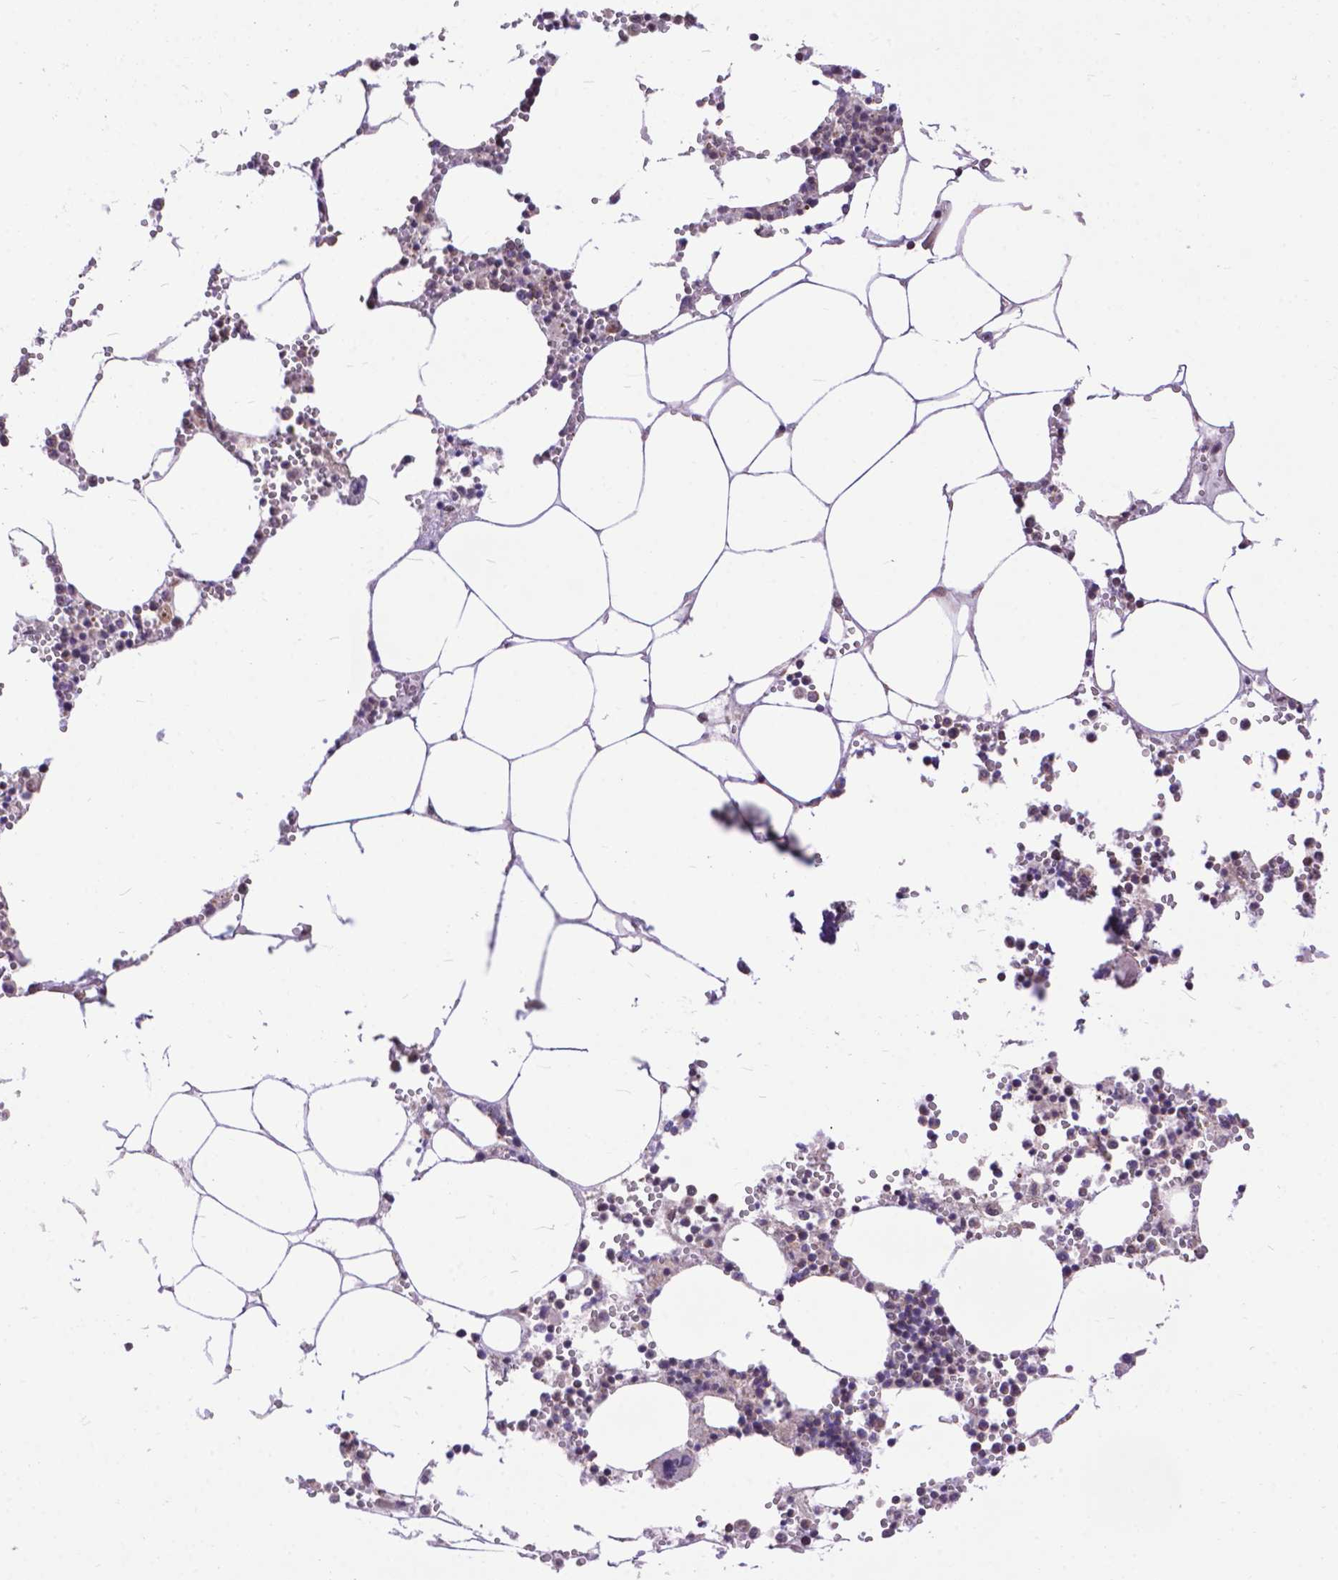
{"staining": {"intensity": "negative", "quantity": "none", "location": "none"}, "tissue": "bone marrow", "cell_type": "Hematopoietic cells", "image_type": "normal", "snomed": [{"axis": "morphology", "description": "Normal tissue, NOS"}, {"axis": "topography", "description": "Bone marrow"}], "caption": "Hematopoietic cells show no significant positivity in benign bone marrow. (Stains: DAB IHC with hematoxylin counter stain, Microscopy: brightfield microscopy at high magnification).", "gene": "TMEM135", "patient": {"sex": "male", "age": 54}}